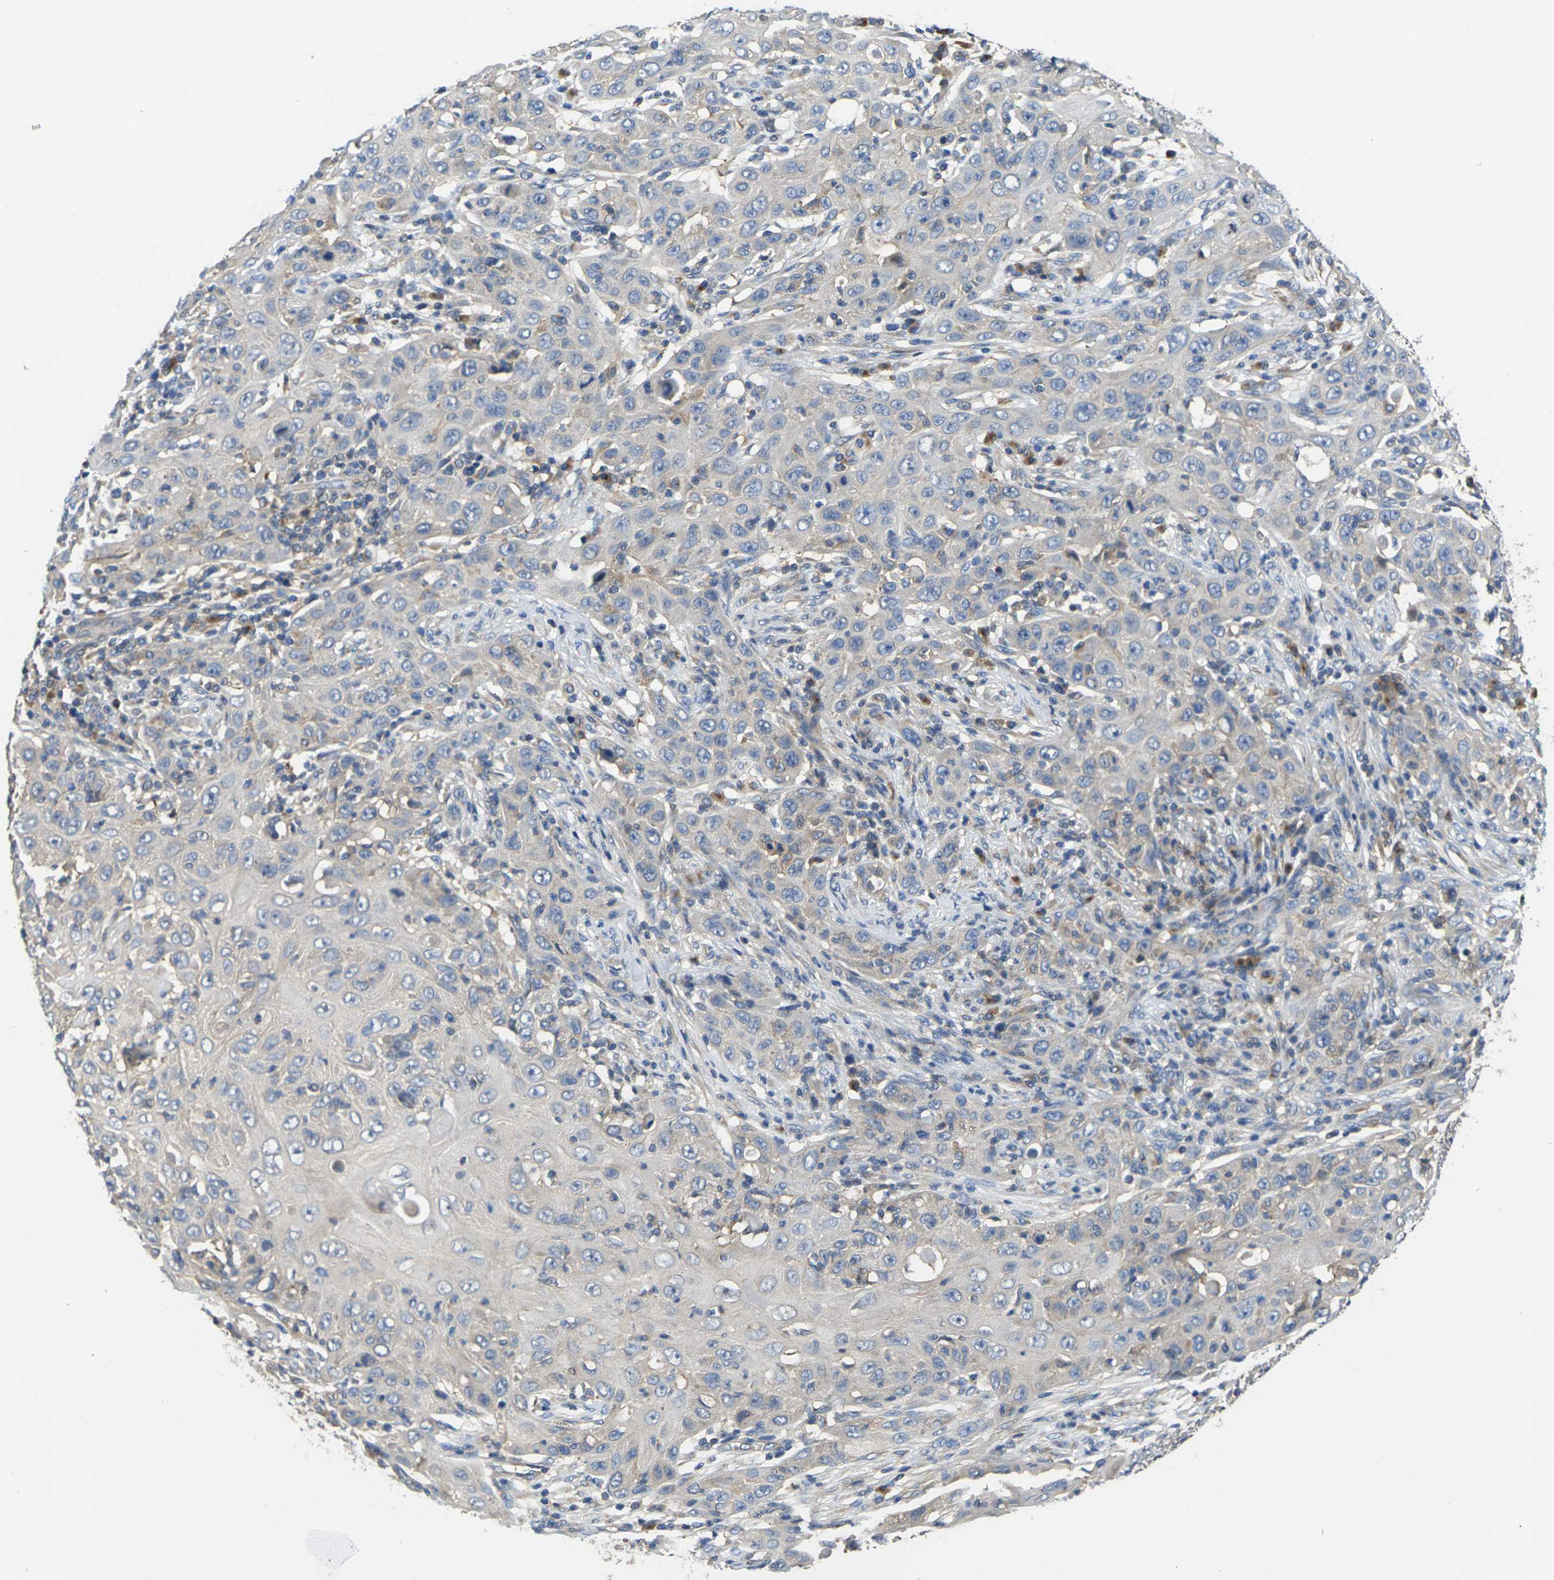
{"staining": {"intensity": "weak", "quantity": "<25%", "location": "cytoplasmic/membranous"}, "tissue": "skin cancer", "cell_type": "Tumor cells", "image_type": "cancer", "snomed": [{"axis": "morphology", "description": "Squamous cell carcinoma, NOS"}, {"axis": "topography", "description": "Skin"}], "caption": "A high-resolution micrograph shows IHC staining of skin cancer, which exhibits no significant staining in tumor cells.", "gene": "TMCC2", "patient": {"sex": "female", "age": 88}}